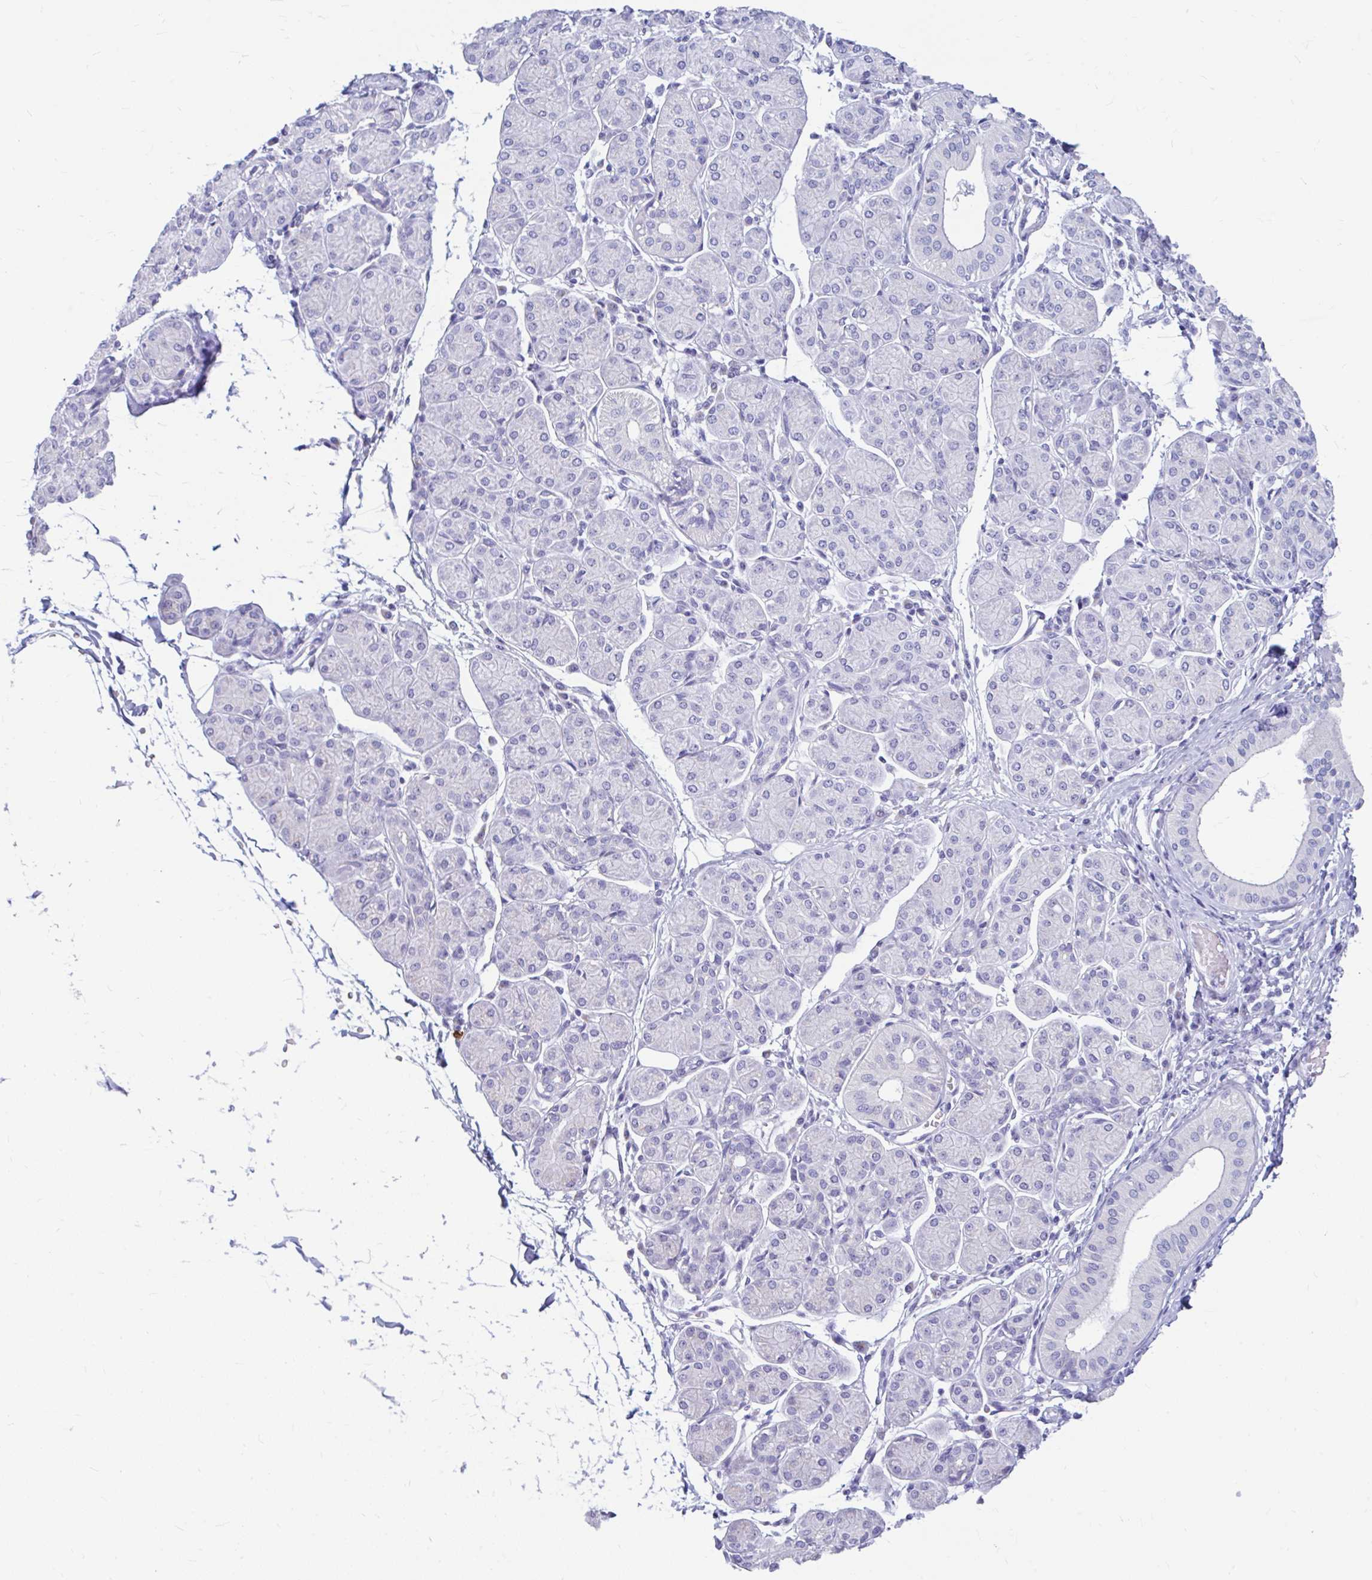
{"staining": {"intensity": "negative", "quantity": "none", "location": "none"}, "tissue": "salivary gland", "cell_type": "Glandular cells", "image_type": "normal", "snomed": [{"axis": "morphology", "description": "Normal tissue, NOS"}, {"axis": "morphology", "description": "Inflammation, NOS"}, {"axis": "topography", "description": "Lymph node"}, {"axis": "topography", "description": "Salivary gland"}], "caption": "Salivary gland was stained to show a protein in brown. There is no significant expression in glandular cells. Nuclei are stained in blue.", "gene": "FTSJ3", "patient": {"sex": "male", "age": 3}}